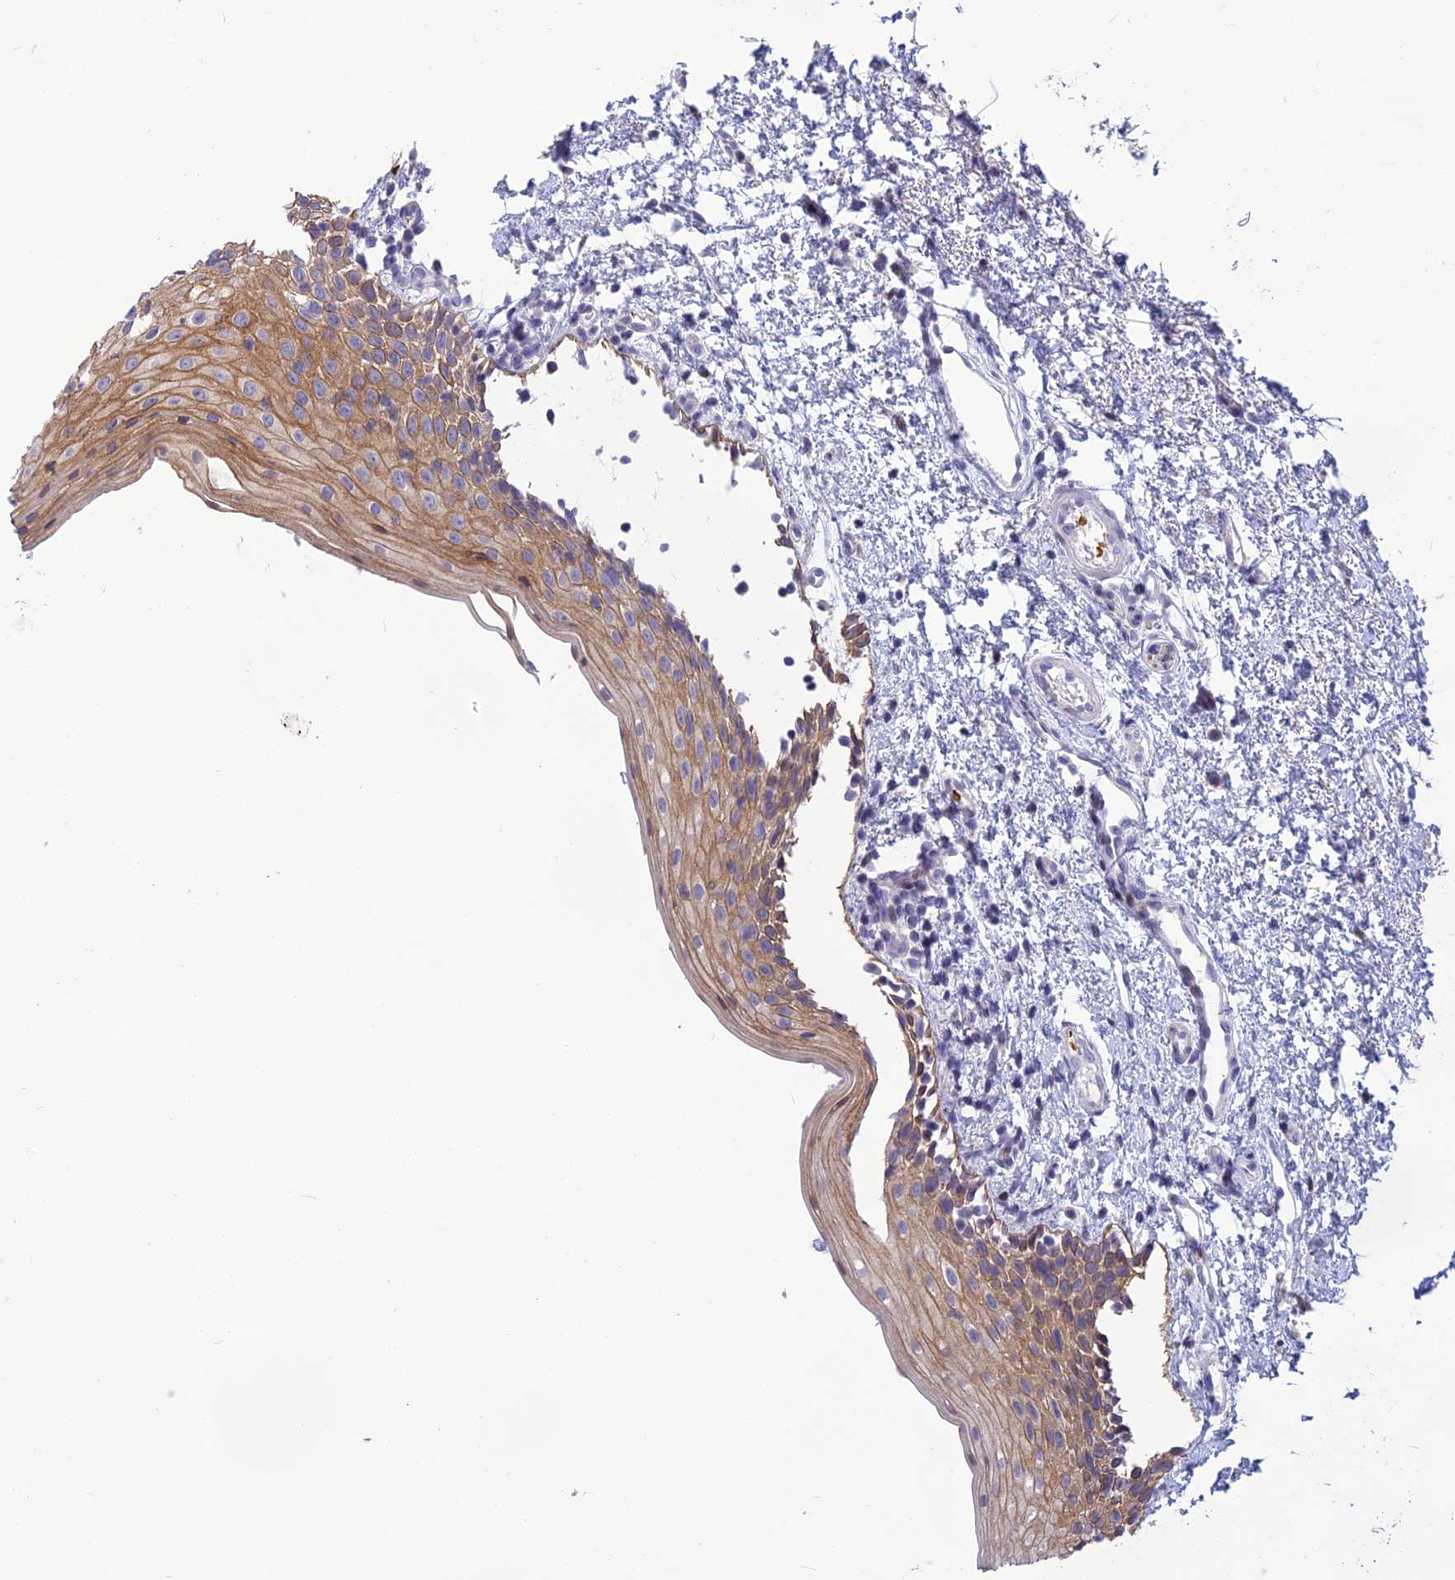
{"staining": {"intensity": "moderate", "quantity": ">75%", "location": "cytoplasmic/membranous"}, "tissue": "oral mucosa", "cell_type": "Squamous epithelial cells", "image_type": "normal", "snomed": [{"axis": "morphology", "description": "Normal tissue, NOS"}, {"axis": "topography", "description": "Oral tissue"}], "caption": "Unremarkable oral mucosa exhibits moderate cytoplasmic/membranous positivity in approximately >75% of squamous epithelial cells.", "gene": "TMEM134", "patient": {"sex": "female", "age": 13}}